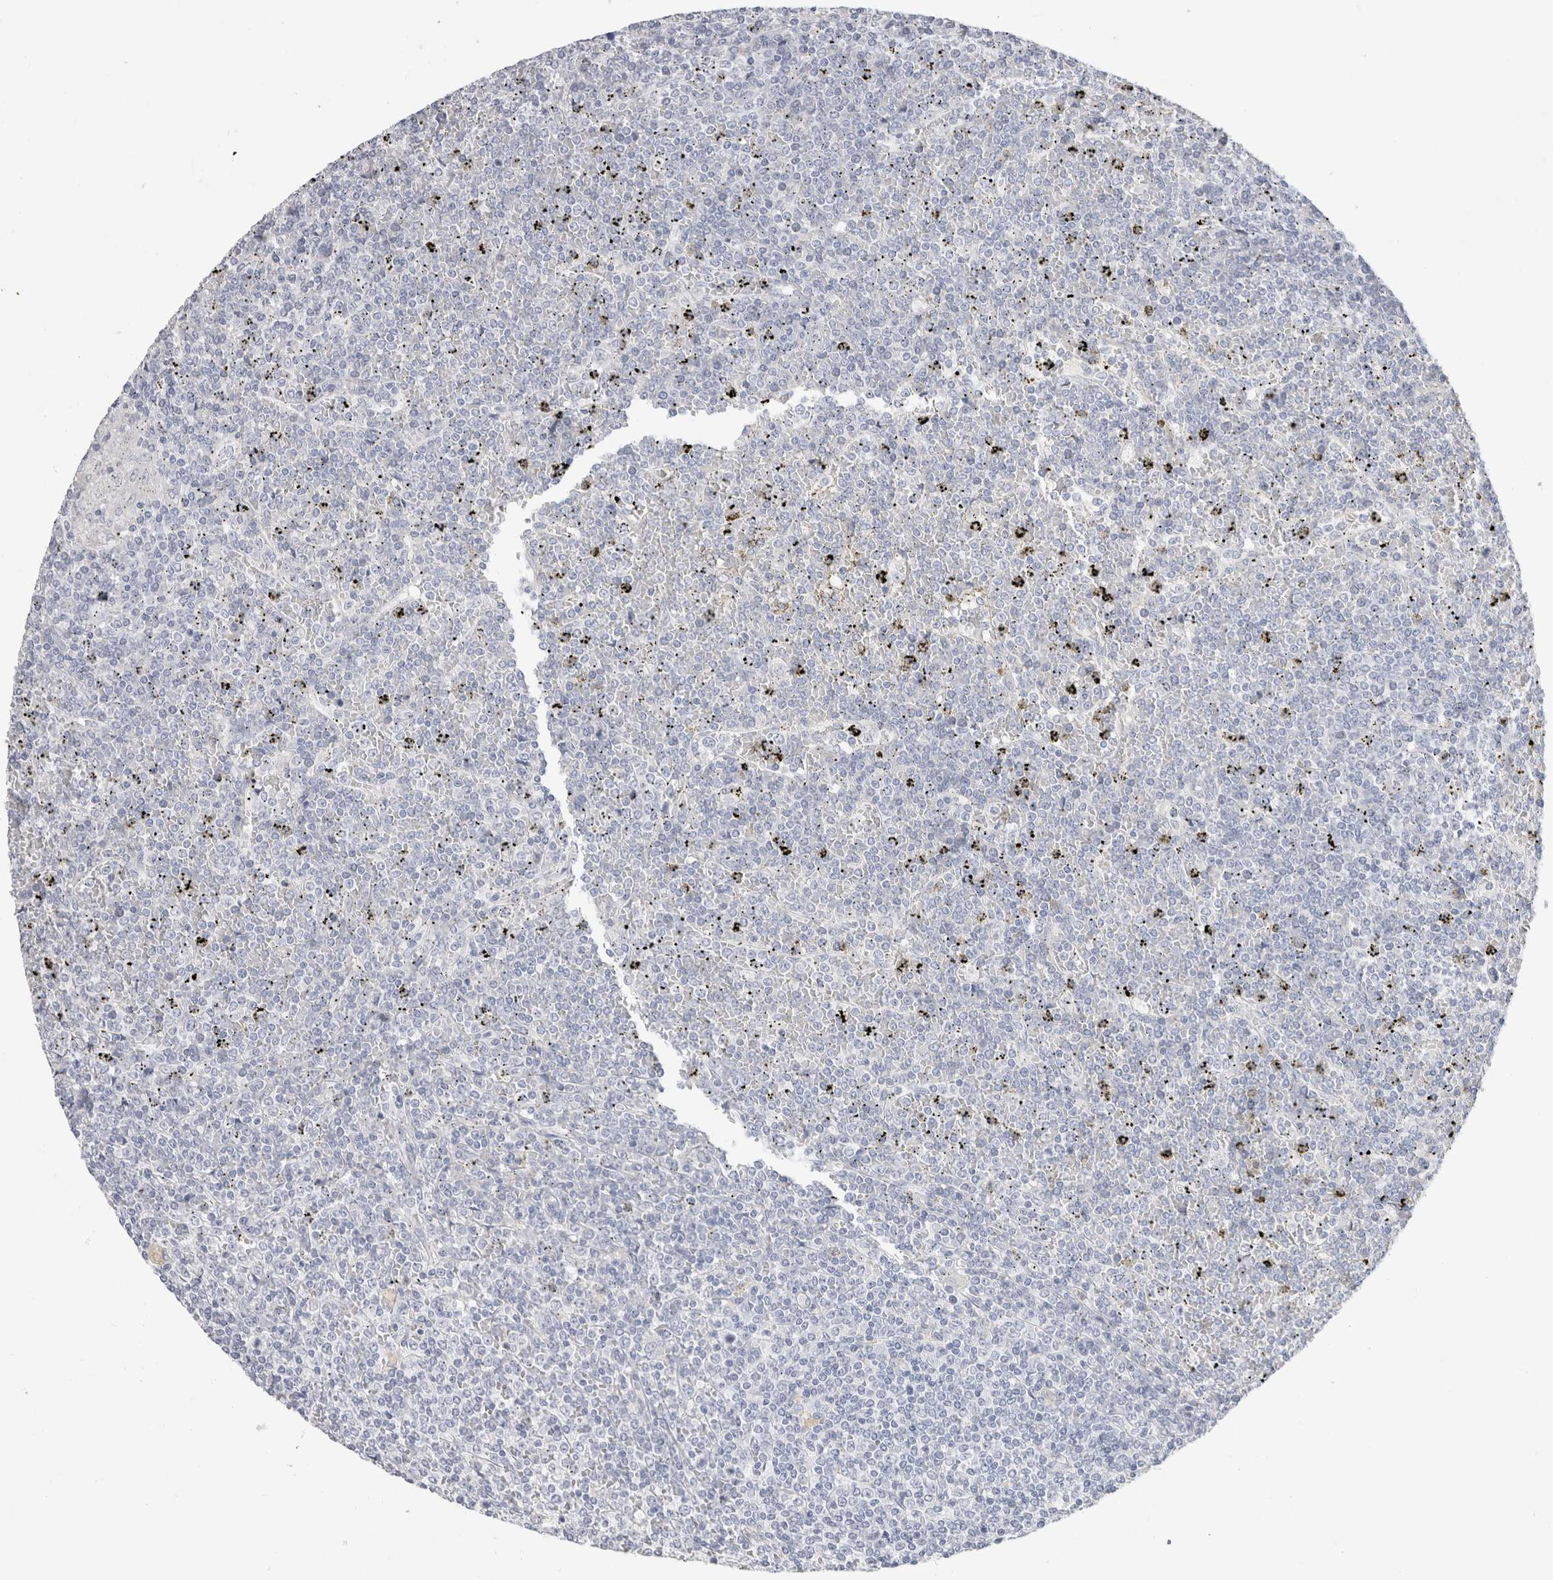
{"staining": {"intensity": "negative", "quantity": "none", "location": "none"}, "tissue": "lymphoma", "cell_type": "Tumor cells", "image_type": "cancer", "snomed": [{"axis": "morphology", "description": "Malignant lymphoma, non-Hodgkin's type, Low grade"}, {"axis": "topography", "description": "Spleen"}], "caption": "DAB immunohistochemical staining of lymphoma reveals no significant positivity in tumor cells.", "gene": "SLC6A1", "patient": {"sex": "female", "age": 19}}